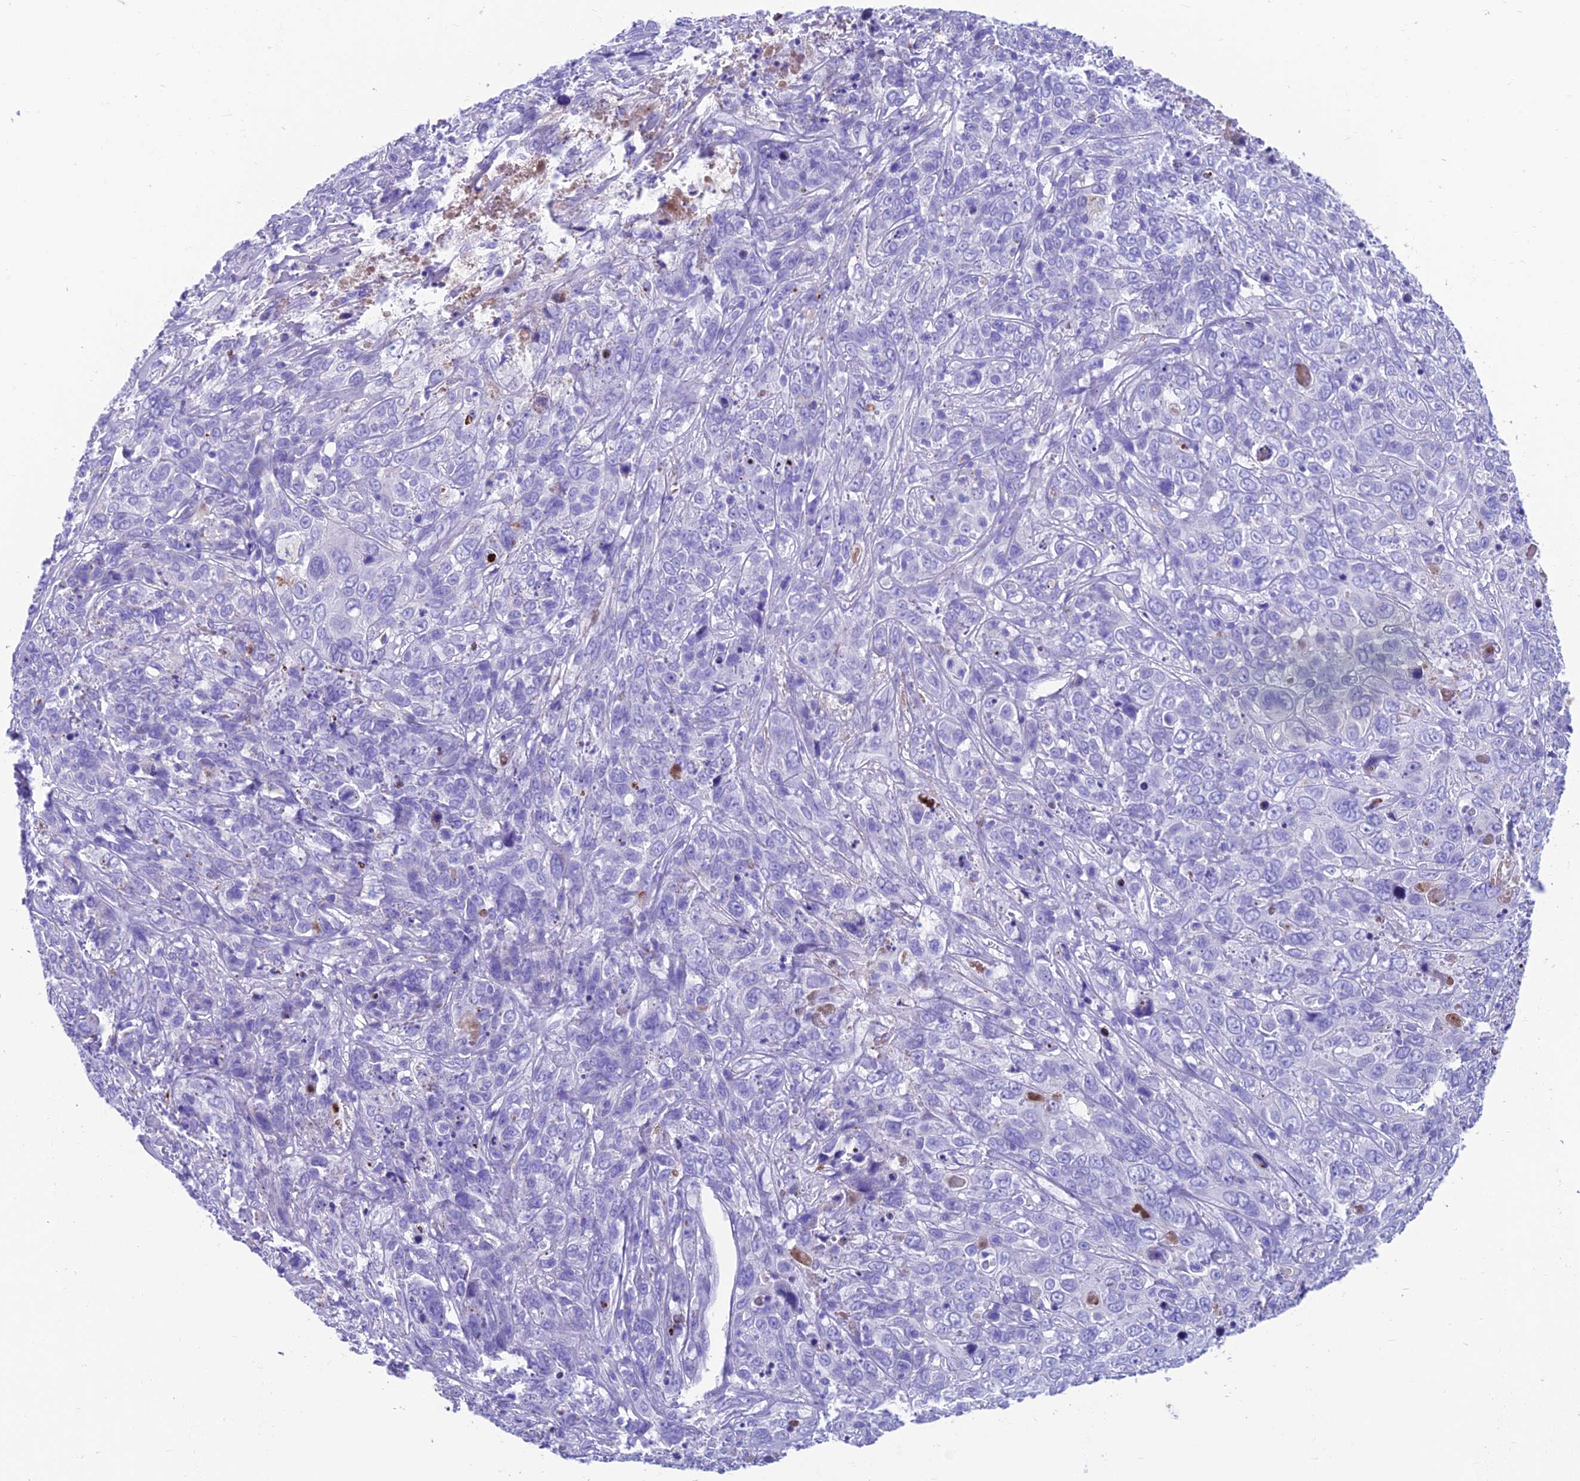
{"staining": {"intensity": "negative", "quantity": "none", "location": "none"}, "tissue": "cervical cancer", "cell_type": "Tumor cells", "image_type": "cancer", "snomed": [{"axis": "morphology", "description": "Squamous cell carcinoma, NOS"}, {"axis": "topography", "description": "Cervix"}], "caption": "The photomicrograph displays no significant expression in tumor cells of cervical cancer.", "gene": "GNG11", "patient": {"sex": "female", "age": 46}}